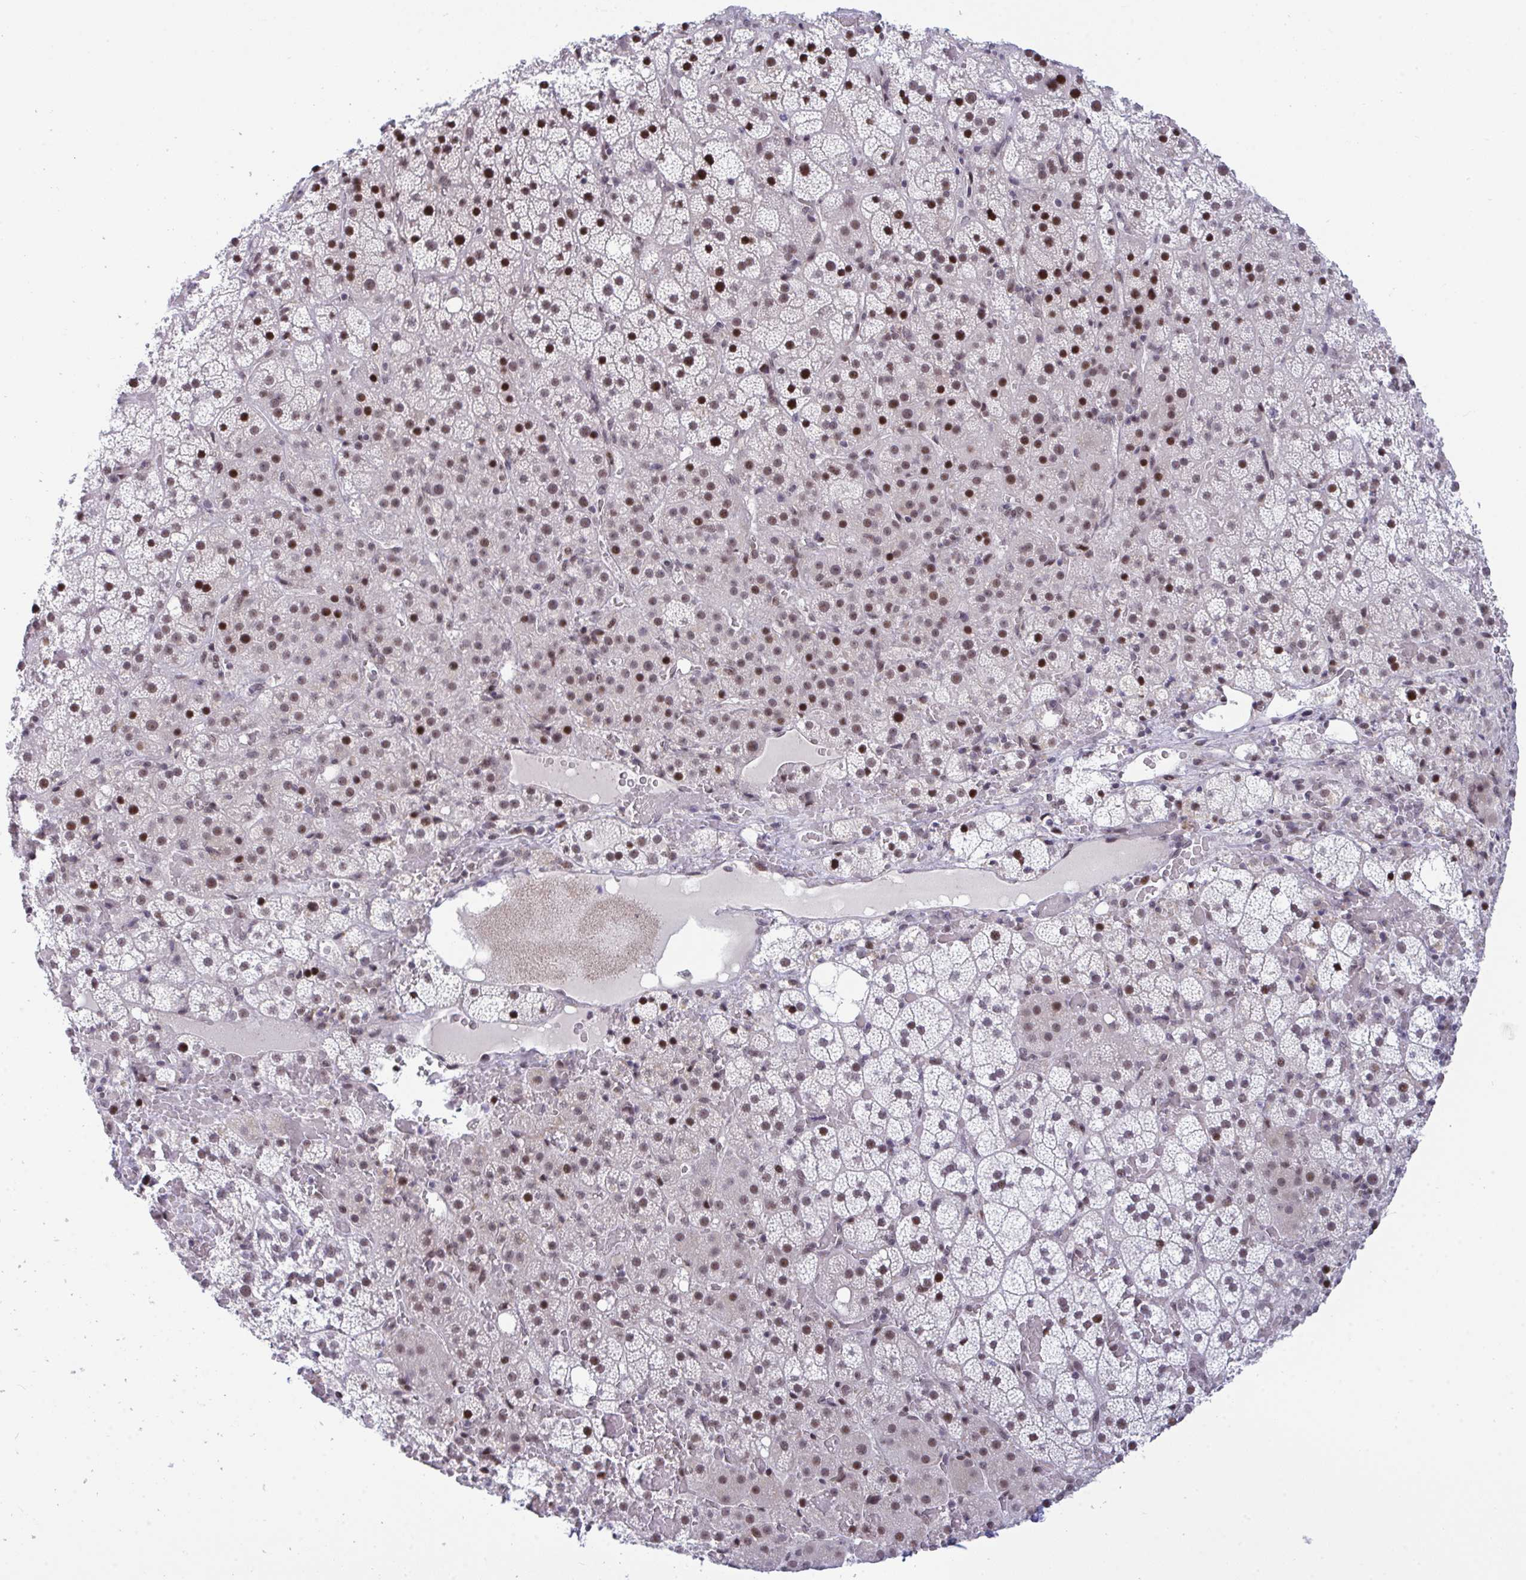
{"staining": {"intensity": "strong", "quantity": "25%-75%", "location": "nuclear"}, "tissue": "adrenal gland", "cell_type": "Glandular cells", "image_type": "normal", "snomed": [{"axis": "morphology", "description": "Normal tissue, NOS"}, {"axis": "topography", "description": "Adrenal gland"}], "caption": "DAB (3,3'-diaminobenzidine) immunohistochemical staining of benign adrenal gland reveals strong nuclear protein expression in about 25%-75% of glandular cells. Immunohistochemistry stains the protein of interest in brown and the nuclei are stained blue.", "gene": "WBP11", "patient": {"sex": "male", "age": 53}}